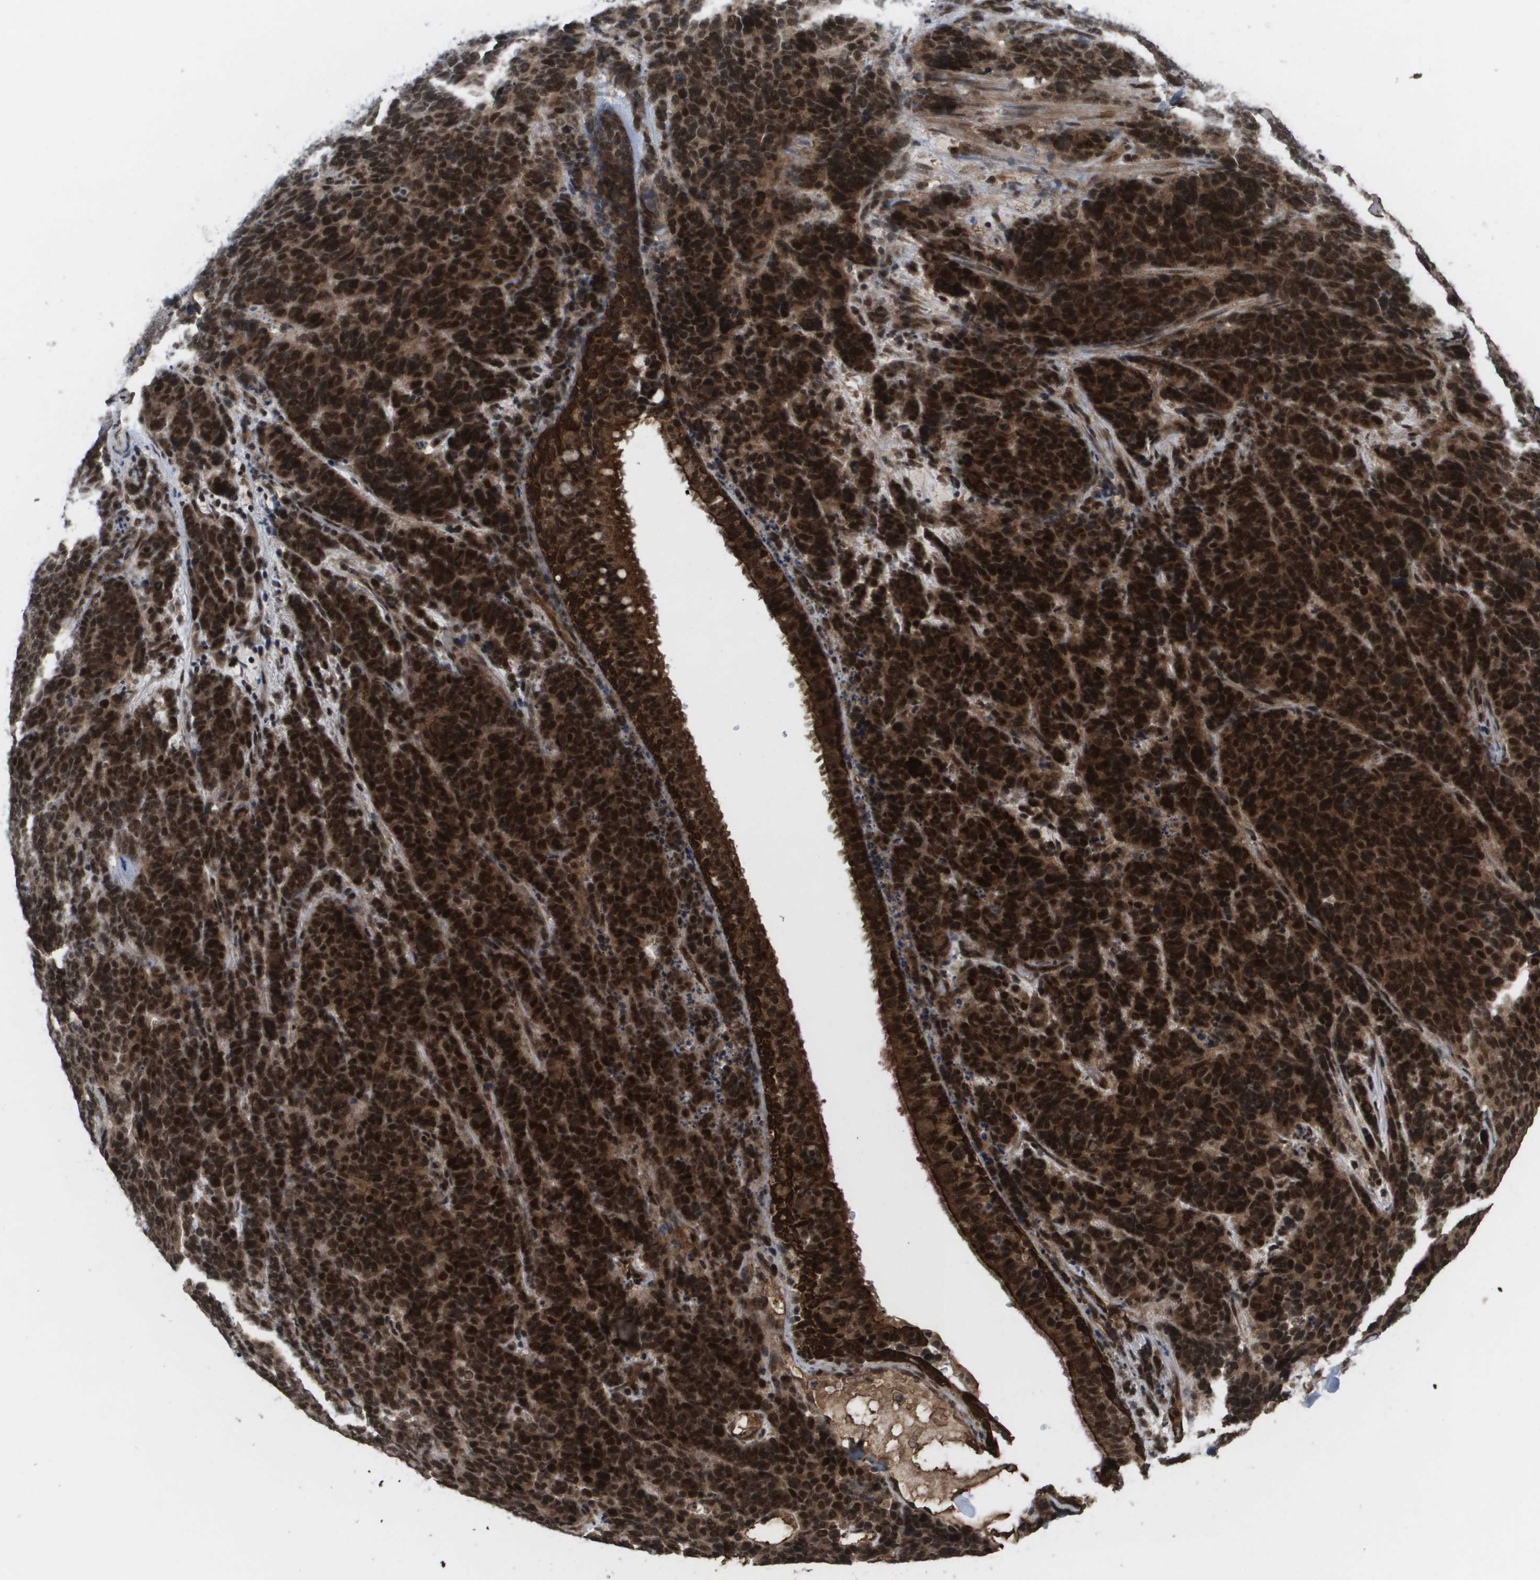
{"staining": {"intensity": "strong", "quantity": ">75%", "location": "cytoplasmic/membranous,nuclear"}, "tissue": "lung cancer", "cell_type": "Tumor cells", "image_type": "cancer", "snomed": [{"axis": "morphology", "description": "Neoplasm, malignant, NOS"}, {"axis": "topography", "description": "Lung"}], "caption": "A high-resolution histopathology image shows immunohistochemistry (IHC) staining of lung cancer (malignant neoplasm), which displays strong cytoplasmic/membranous and nuclear expression in approximately >75% of tumor cells.", "gene": "AMBRA1", "patient": {"sex": "female", "age": 58}}